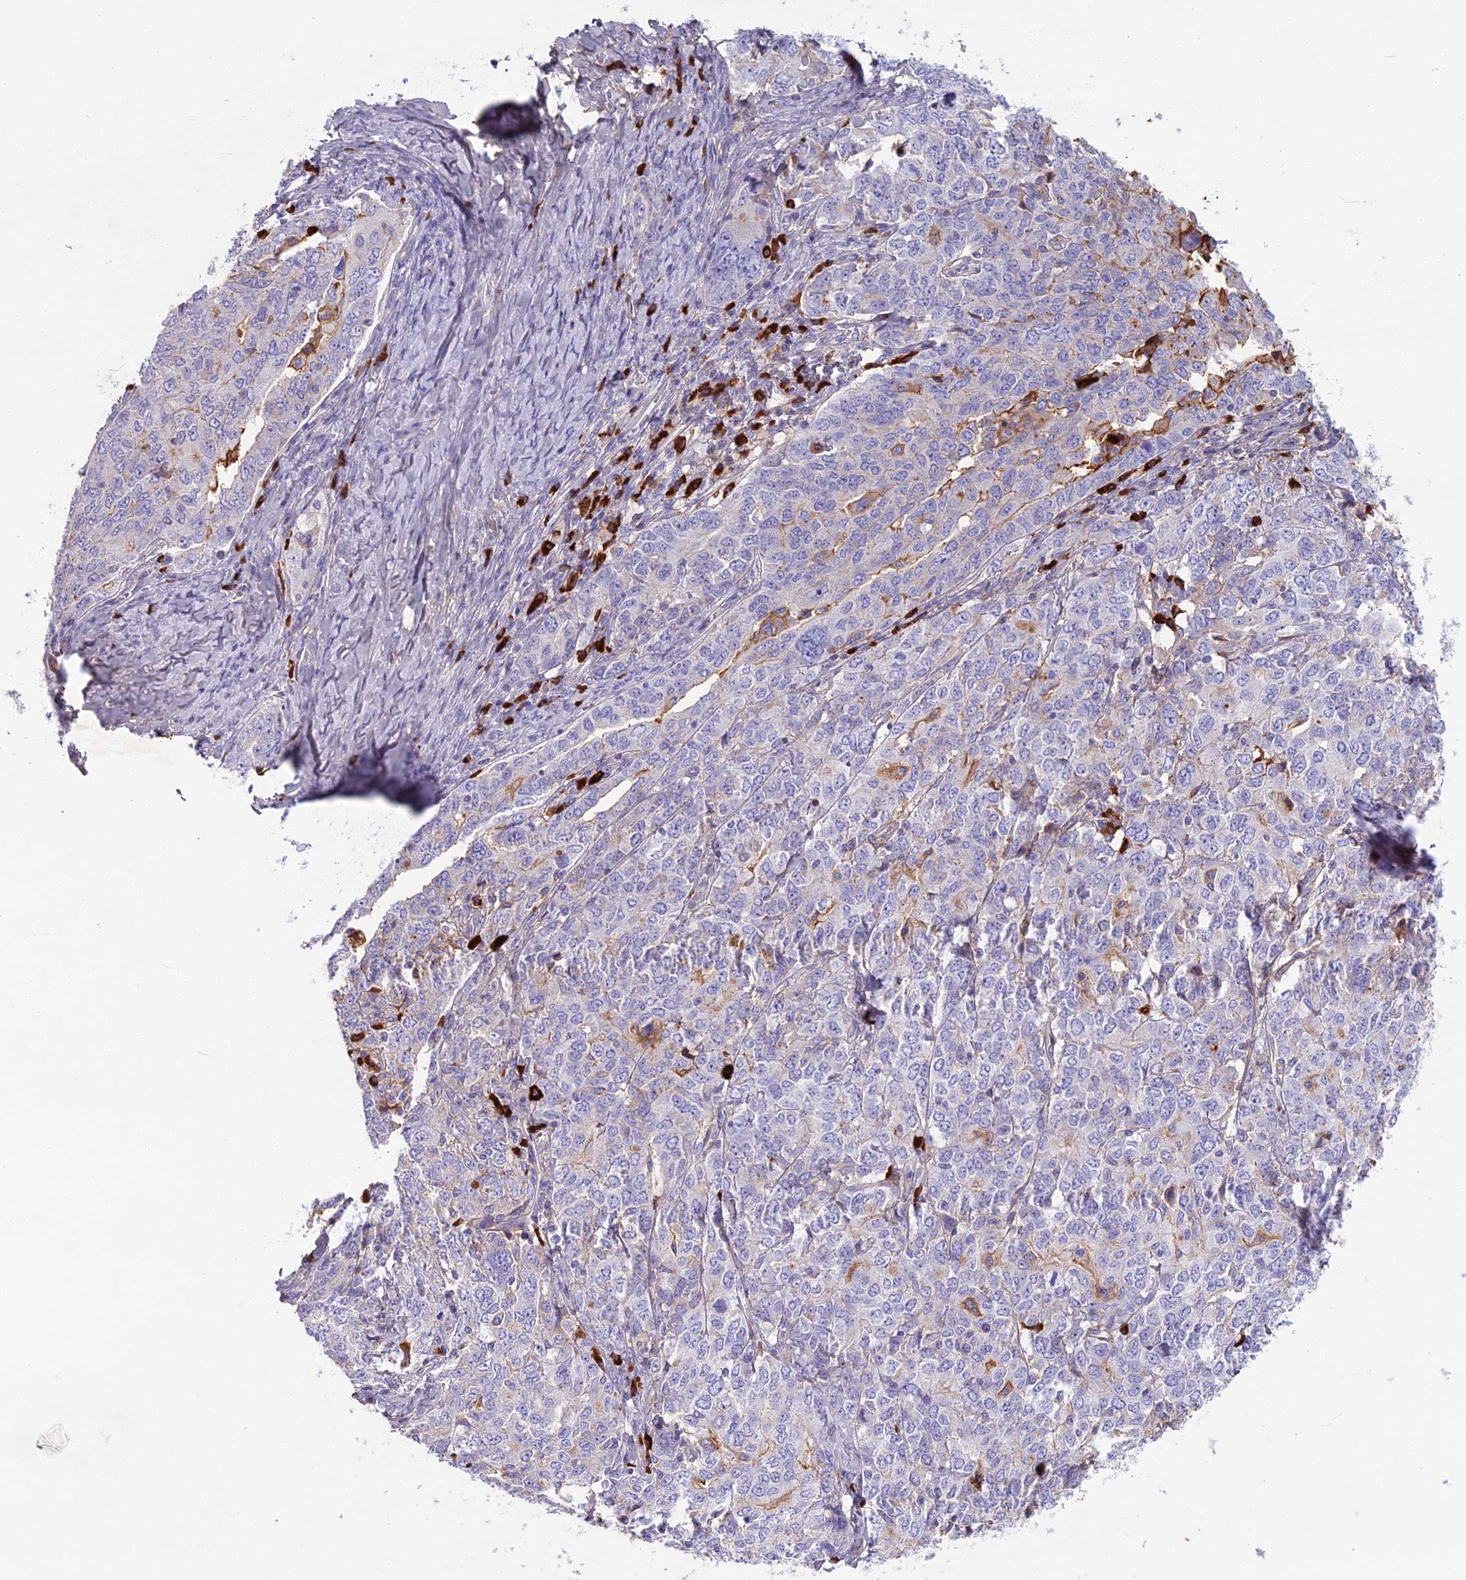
{"staining": {"intensity": "negative", "quantity": "none", "location": "none"}, "tissue": "ovarian cancer", "cell_type": "Tumor cells", "image_type": "cancer", "snomed": [{"axis": "morphology", "description": "Carcinoma, endometroid"}, {"axis": "topography", "description": "Ovary"}], "caption": "Immunohistochemistry (IHC) of ovarian cancer (endometroid carcinoma) exhibits no positivity in tumor cells.", "gene": "SNAP91", "patient": {"sex": "female", "age": 62}}